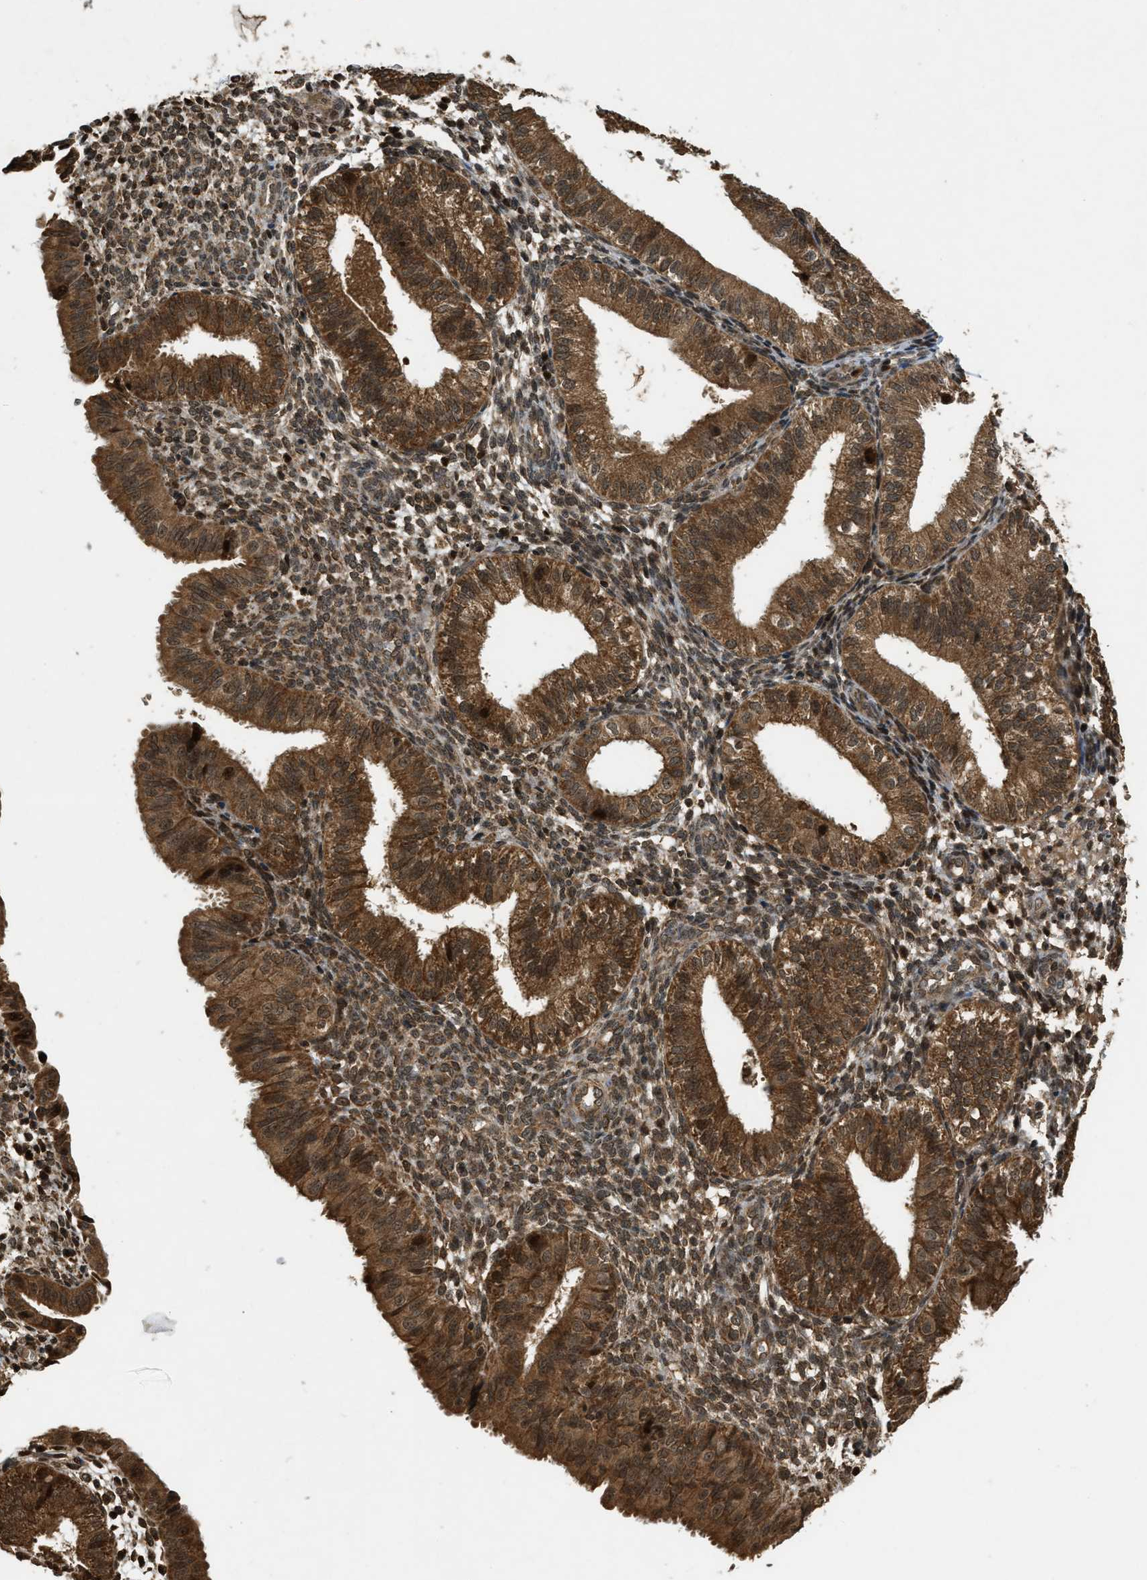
{"staining": {"intensity": "moderate", "quantity": ">75%", "location": "cytoplasmic/membranous,nuclear"}, "tissue": "endometrium", "cell_type": "Cells in endometrial stroma", "image_type": "normal", "snomed": [{"axis": "morphology", "description": "Normal tissue, NOS"}, {"axis": "topography", "description": "Endometrium"}], "caption": "Endometrium stained with IHC shows moderate cytoplasmic/membranous,nuclear positivity in approximately >75% of cells in endometrial stroma. (DAB (3,3'-diaminobenzidine) = brown stain, brightfield microscopy at high magnification).", "gene": "EIF2AK3", "patient": {"sex": "female", "age": 39}}